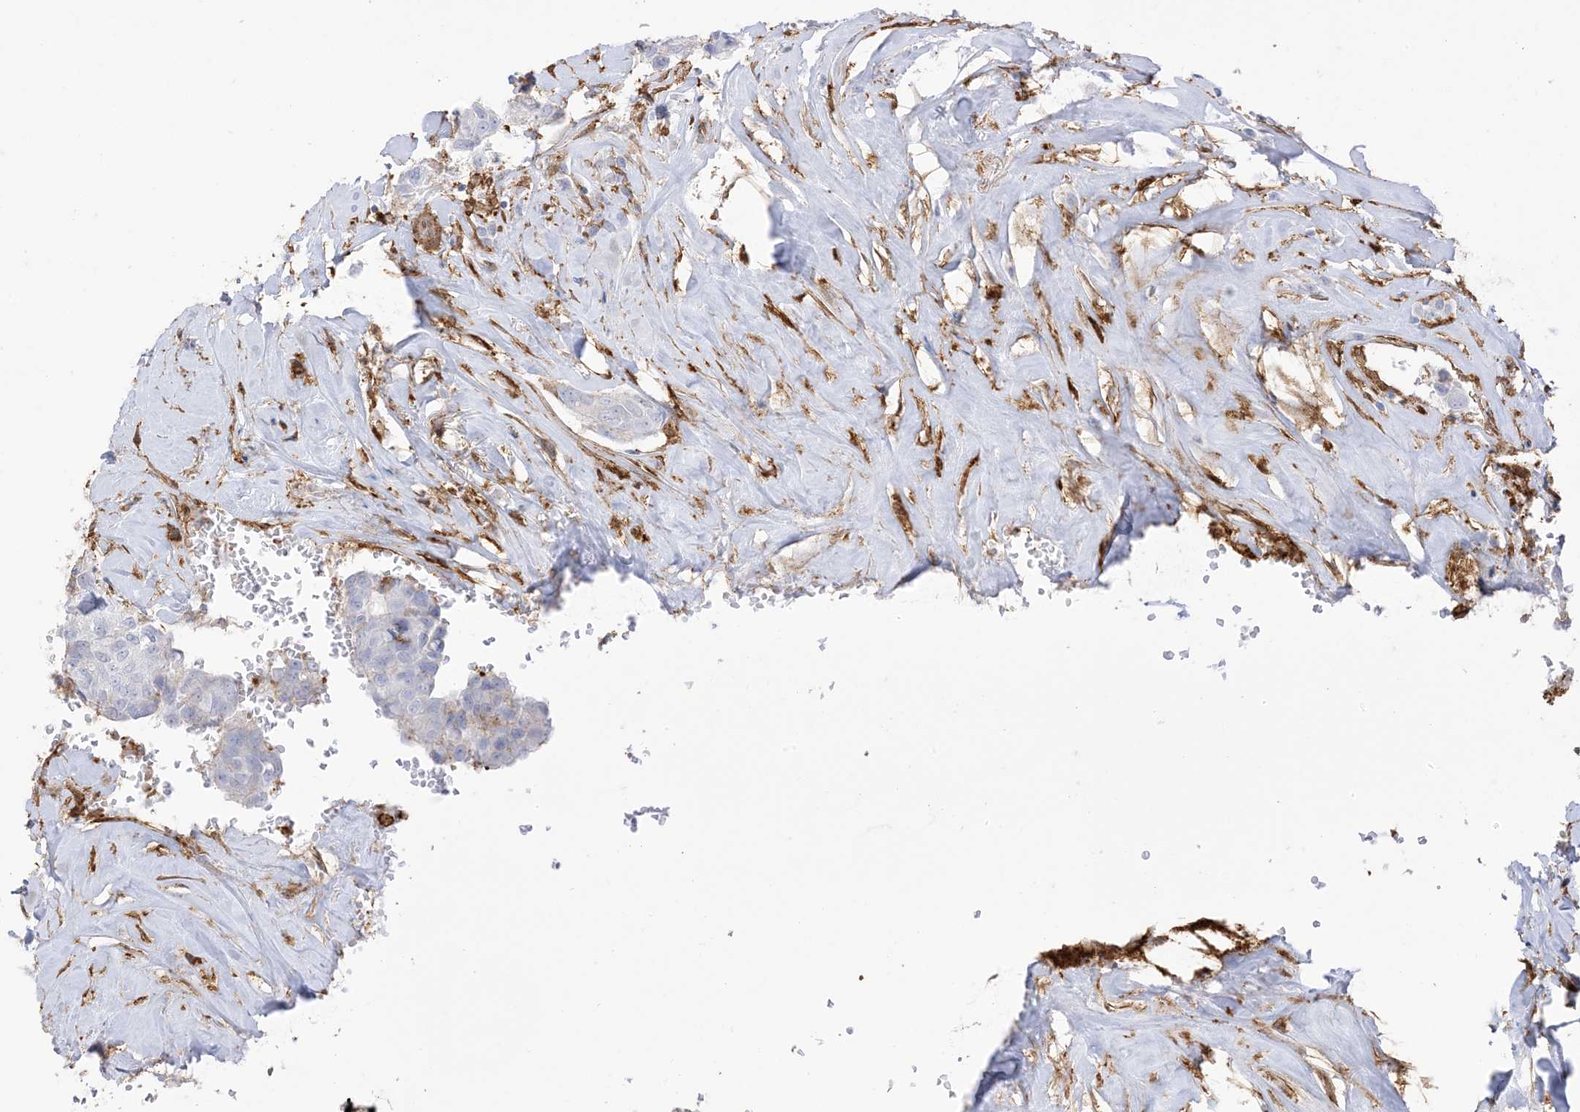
{"staining": {"intensity": "negative", "quantity": "none", "location": "none"}, "tissue": "breast cancer", "cell_type": "Tumor cells", "image_type": "cancer", "snomed": [{"axis": "morphology", "description": "Duct carcinoma"}, {"axis": "topography", "description": "Breast"}], "caption": "The photomicrograph demonstrates no staining of tumor cells in infiltrating ductal carcinoma (breast).", "gene": "GSN", "patient": {"sex": "female", "age": 80}}